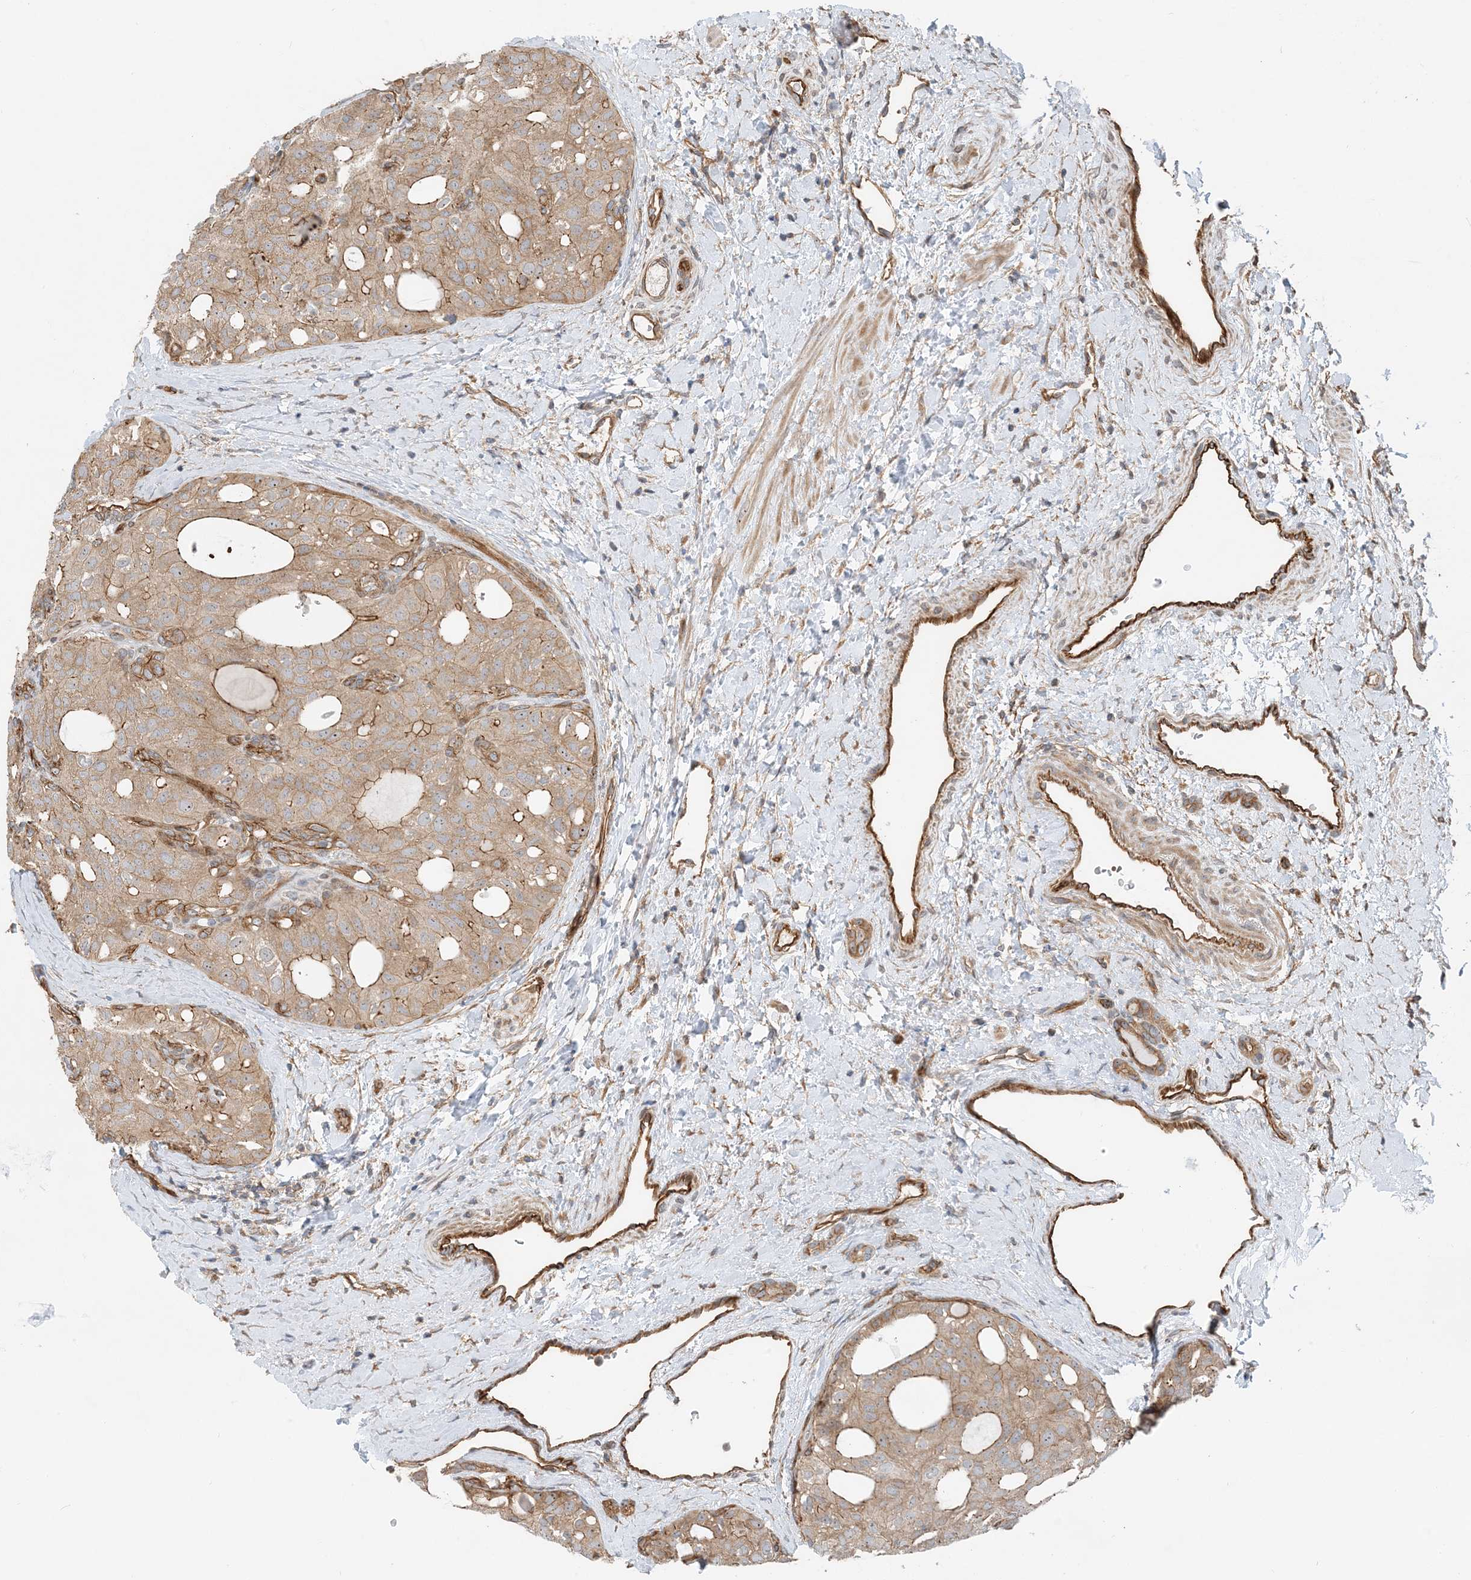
{"staining": {"intensity": "weak", "quantity": ">75%", "location": "cytoplasmic/membranous"}, "tissue": "thyroid cancer", "cell_type": "Tumor cells", "image_type": "cancer", "snomed": [{"axis": "morphology", "description": "Follicular adenoma carcinoma, NOS"}, {"axis": "topography", "description": "Thyroid gland"}], "caption": "A brown stain labels weak cytoplasmic/membranous staining of a protein in thyroid follicular adenoma carcinoma tumor cells.", "gene": "MYL5", "patient": {"sex": "male", "age": 75}}